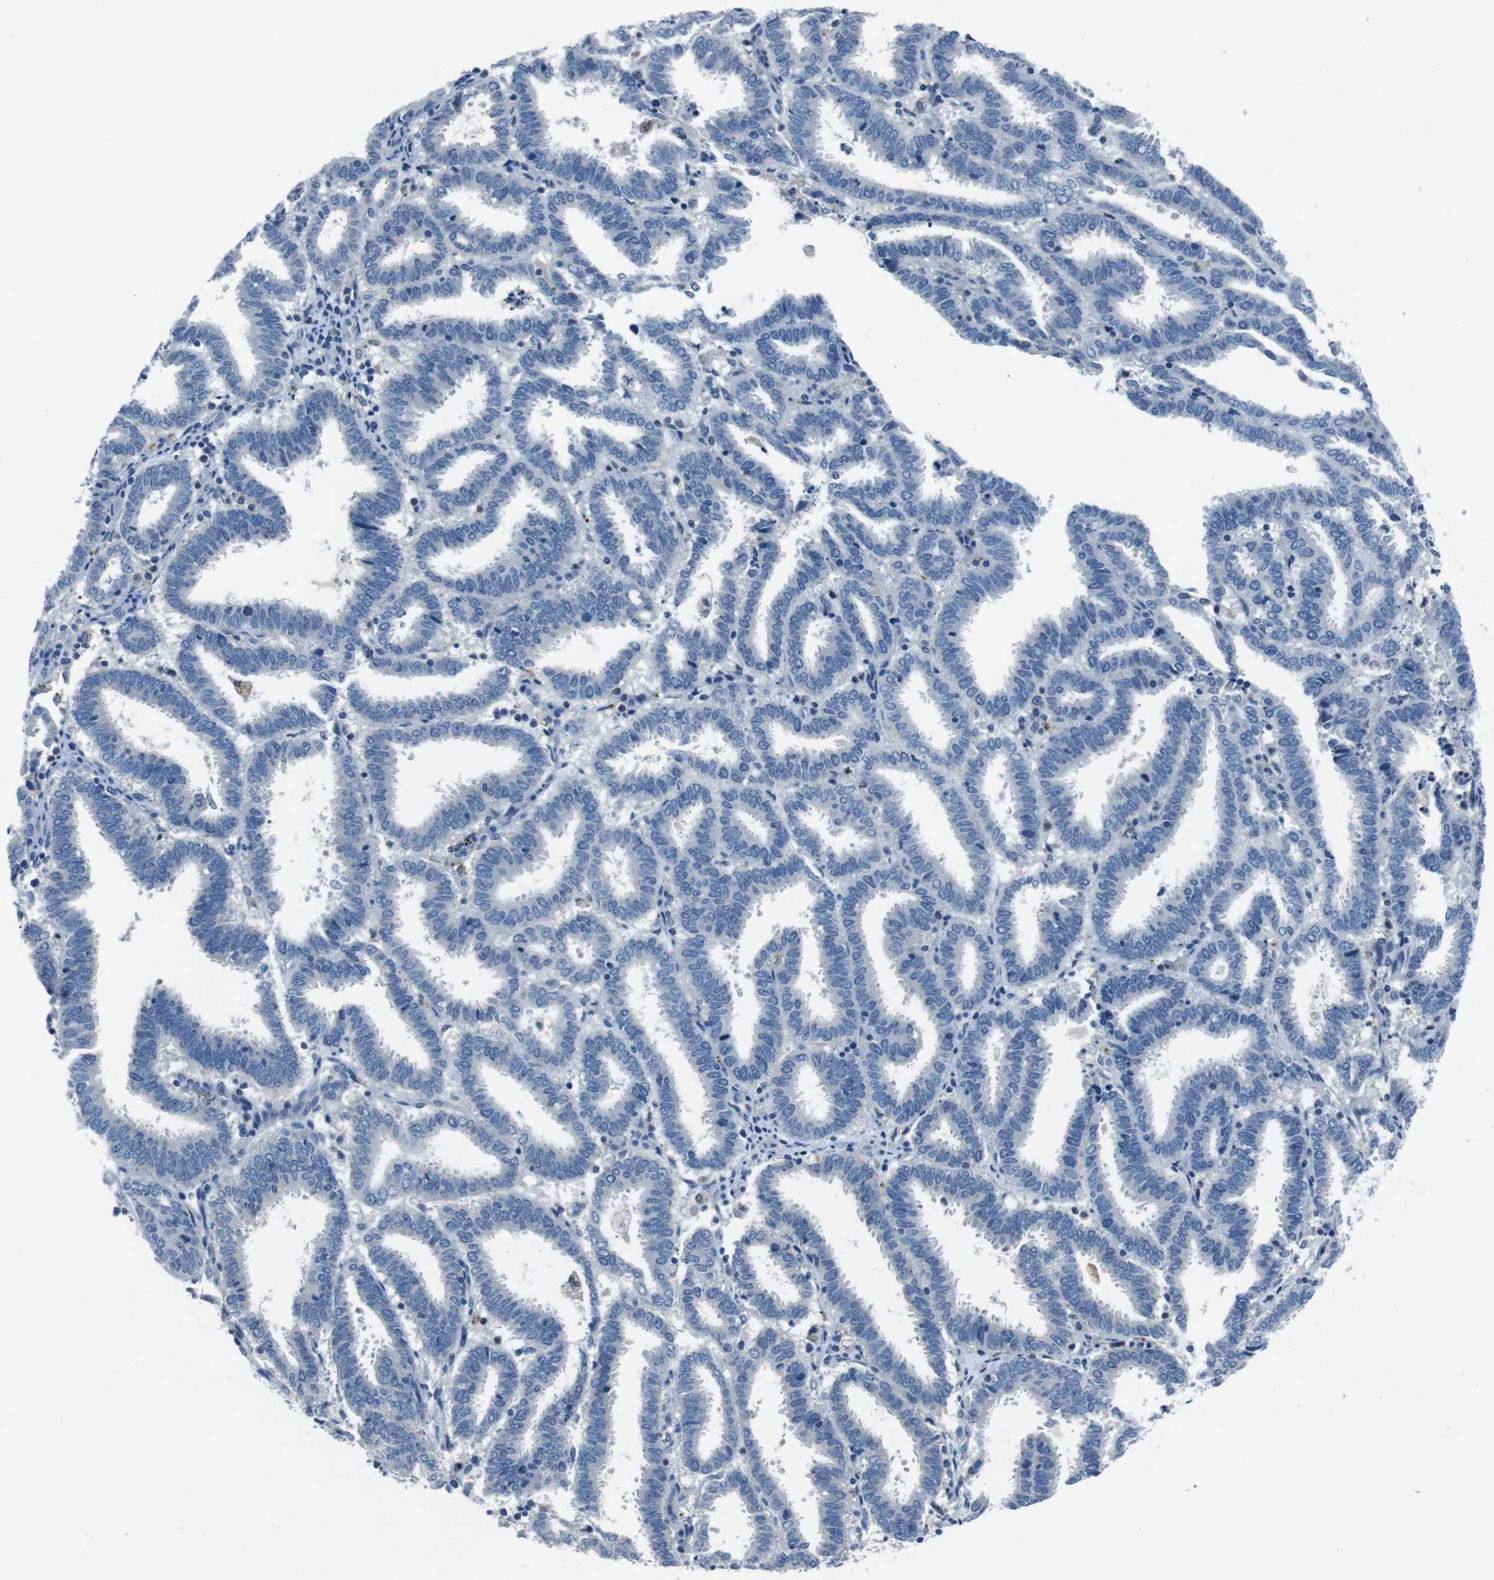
{"staining": {"intensity": "negative", "quantity": "none", "location": "none"}, "tissue": "endometrial cancer", "cell_type": "Tumor cells", "image_type": "cancer", "snomed": [{"axis": "morphology", "description": "Adenocarcinoma, NOS"}, {"axis": "topography", "description": "Uterus"}], "caption": "Immunohistochemical staining of endometrial adenocarcinoma displays no significant expression in tumor cells.", "gene": "TULP3", "patient": {"sex": "female", "age": 83}}